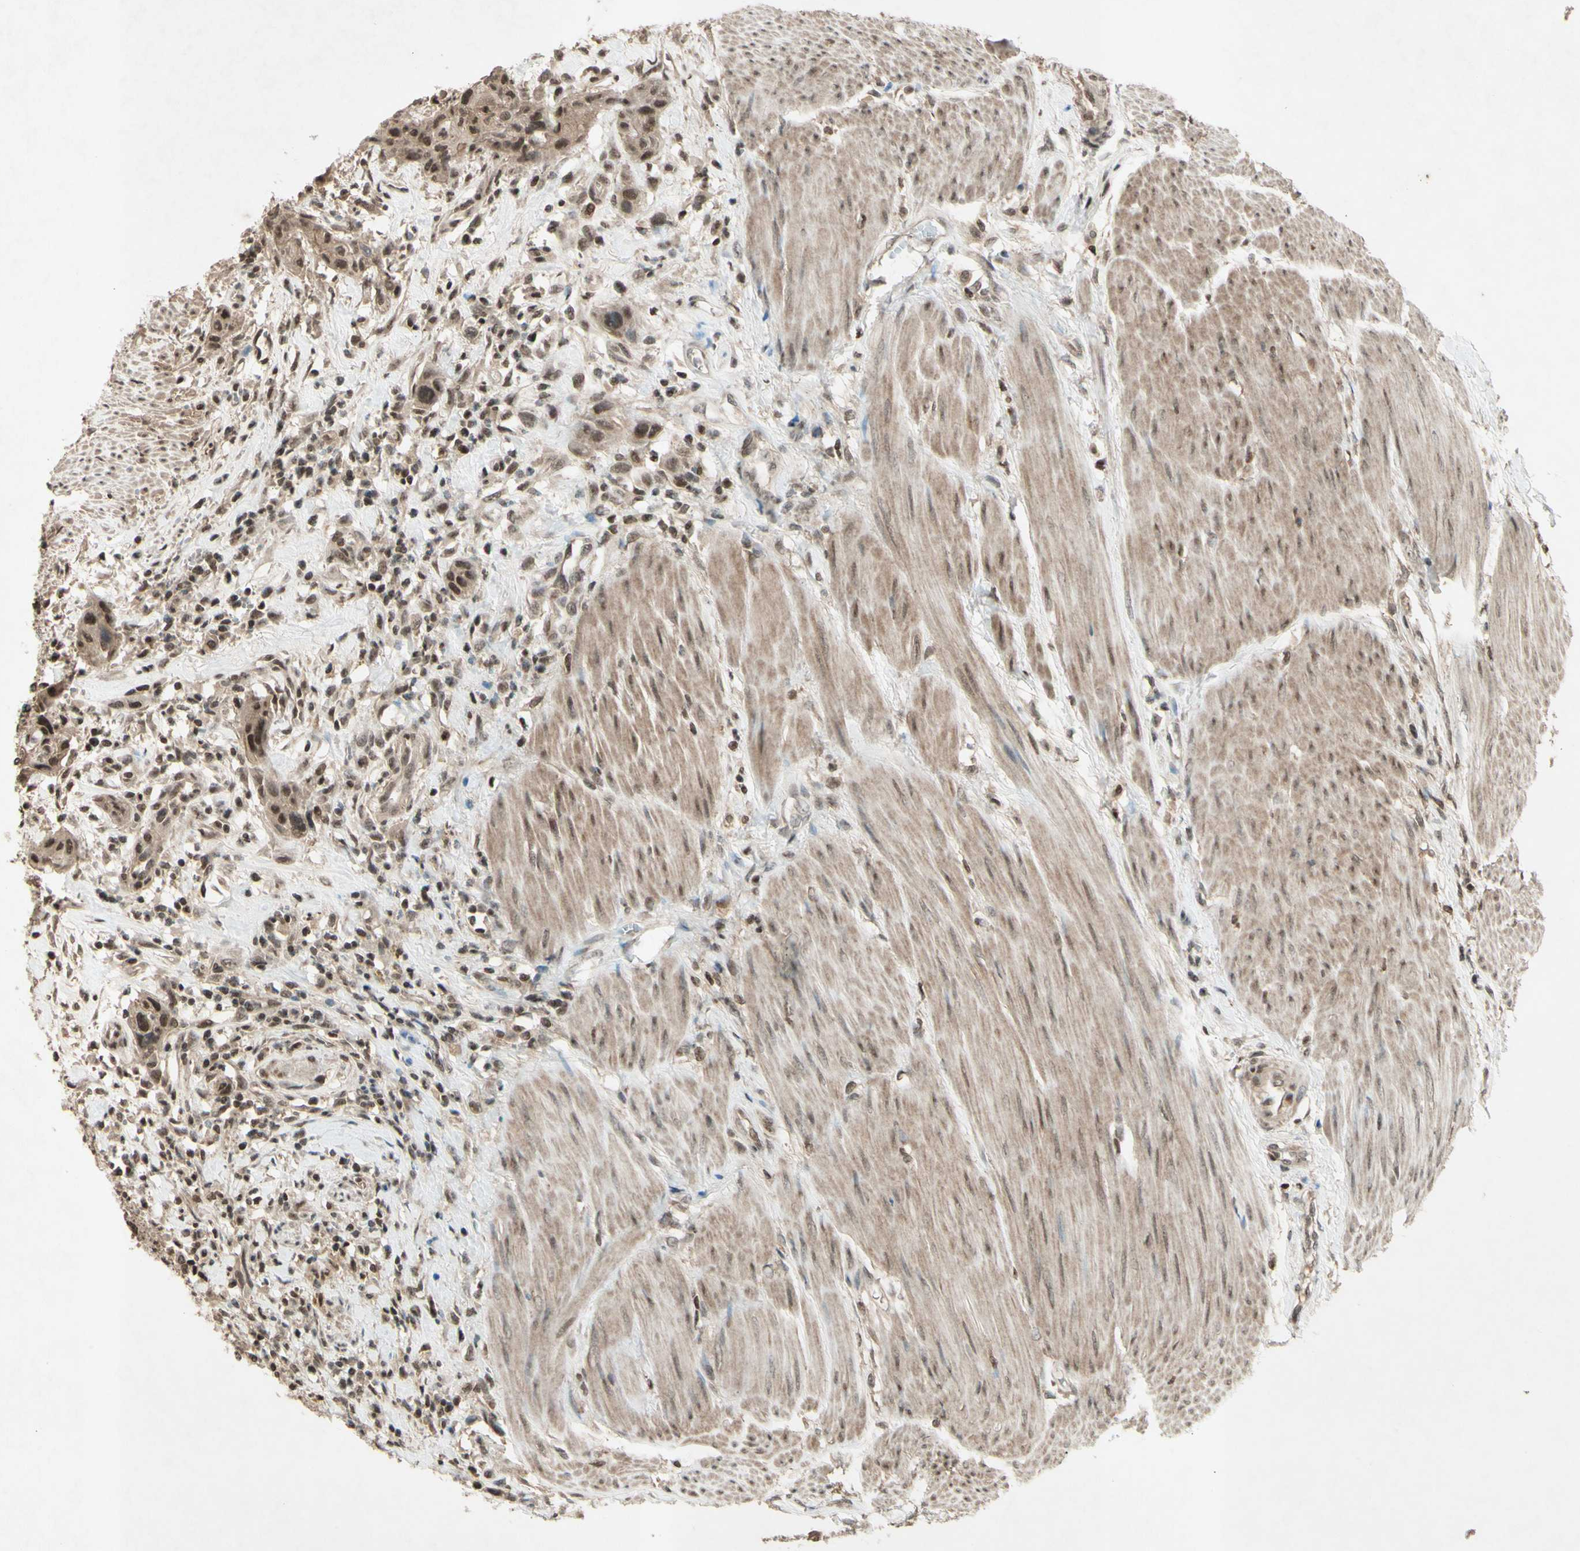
{"staining": {"intensity": "moderate", "quantity": "25%-75%", "location": "cytoplasmic/membranous,nuclear"}, "tissue": "urothelial cancer", "cell_type": "Tumor cells", "image_type": "cancer", "snomed": [{"axis": "morphology", "description": "Urothelial carcinoma, High grade"}, {"axis": "topography", "description": "Urinary bladder"}], "caption": "Immunohistochemistry histopathology image of neoplastic tissue: human urothelial cancer stained using immunohistochemistry (IHC) displays medium levels of moderate protein expression localized specifically in the cytoplasmic/membranous and nuclear of tumor cells, appearing as a cytoplasmic/membranous and nuclear brown color.", "gene": "SNW1", "patient": {"sex": "male", "age": 35}}